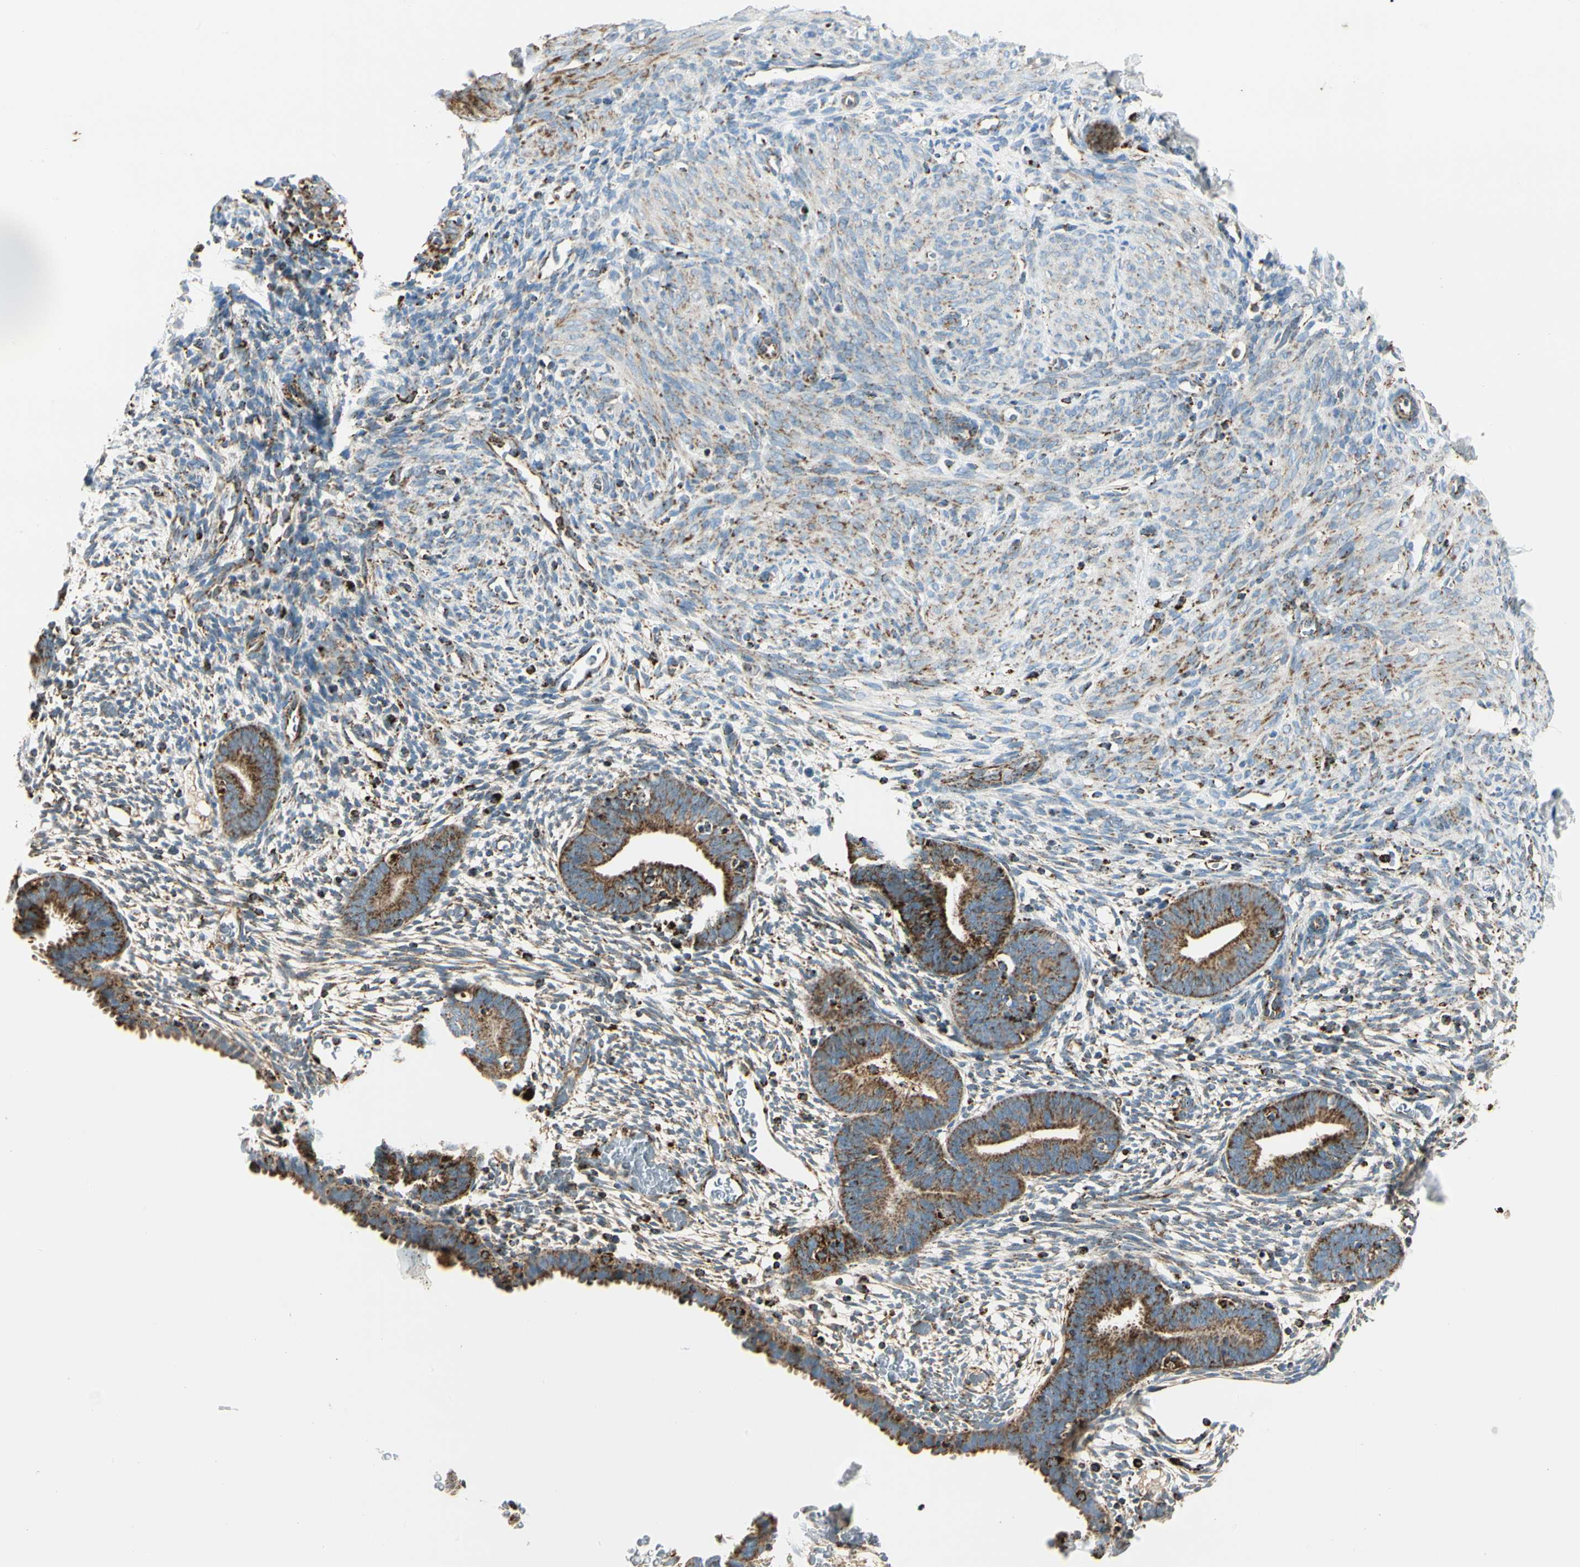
{"staining": {"intensity": "weak", "quantity": "25%-75%", "location": "cytoplasmic/membranous"}, "tissue": "endometrium", "cell_type": "Cells in endometrial stroma", "image_type": "normal", "snomed": [{"axis": "morphology", "description": "Normal tissue, NOS"}, {"axis": "morphology", "description": "Atrophy, NOS"}, {"axis": "topography", "description": "Uterus"}, {"axis": "topography", "description": "Endometrium"}], "caption": "The photomicrograph displays staining of normal endometrium, revealing weak cytoplasmic/membranous protein expression (brown color) within cells in endometrial stroma. (IHC, brightfield microscopy, high magnification).", "gene": "ME2", "patient": {"sex": "female", "age": 68}}